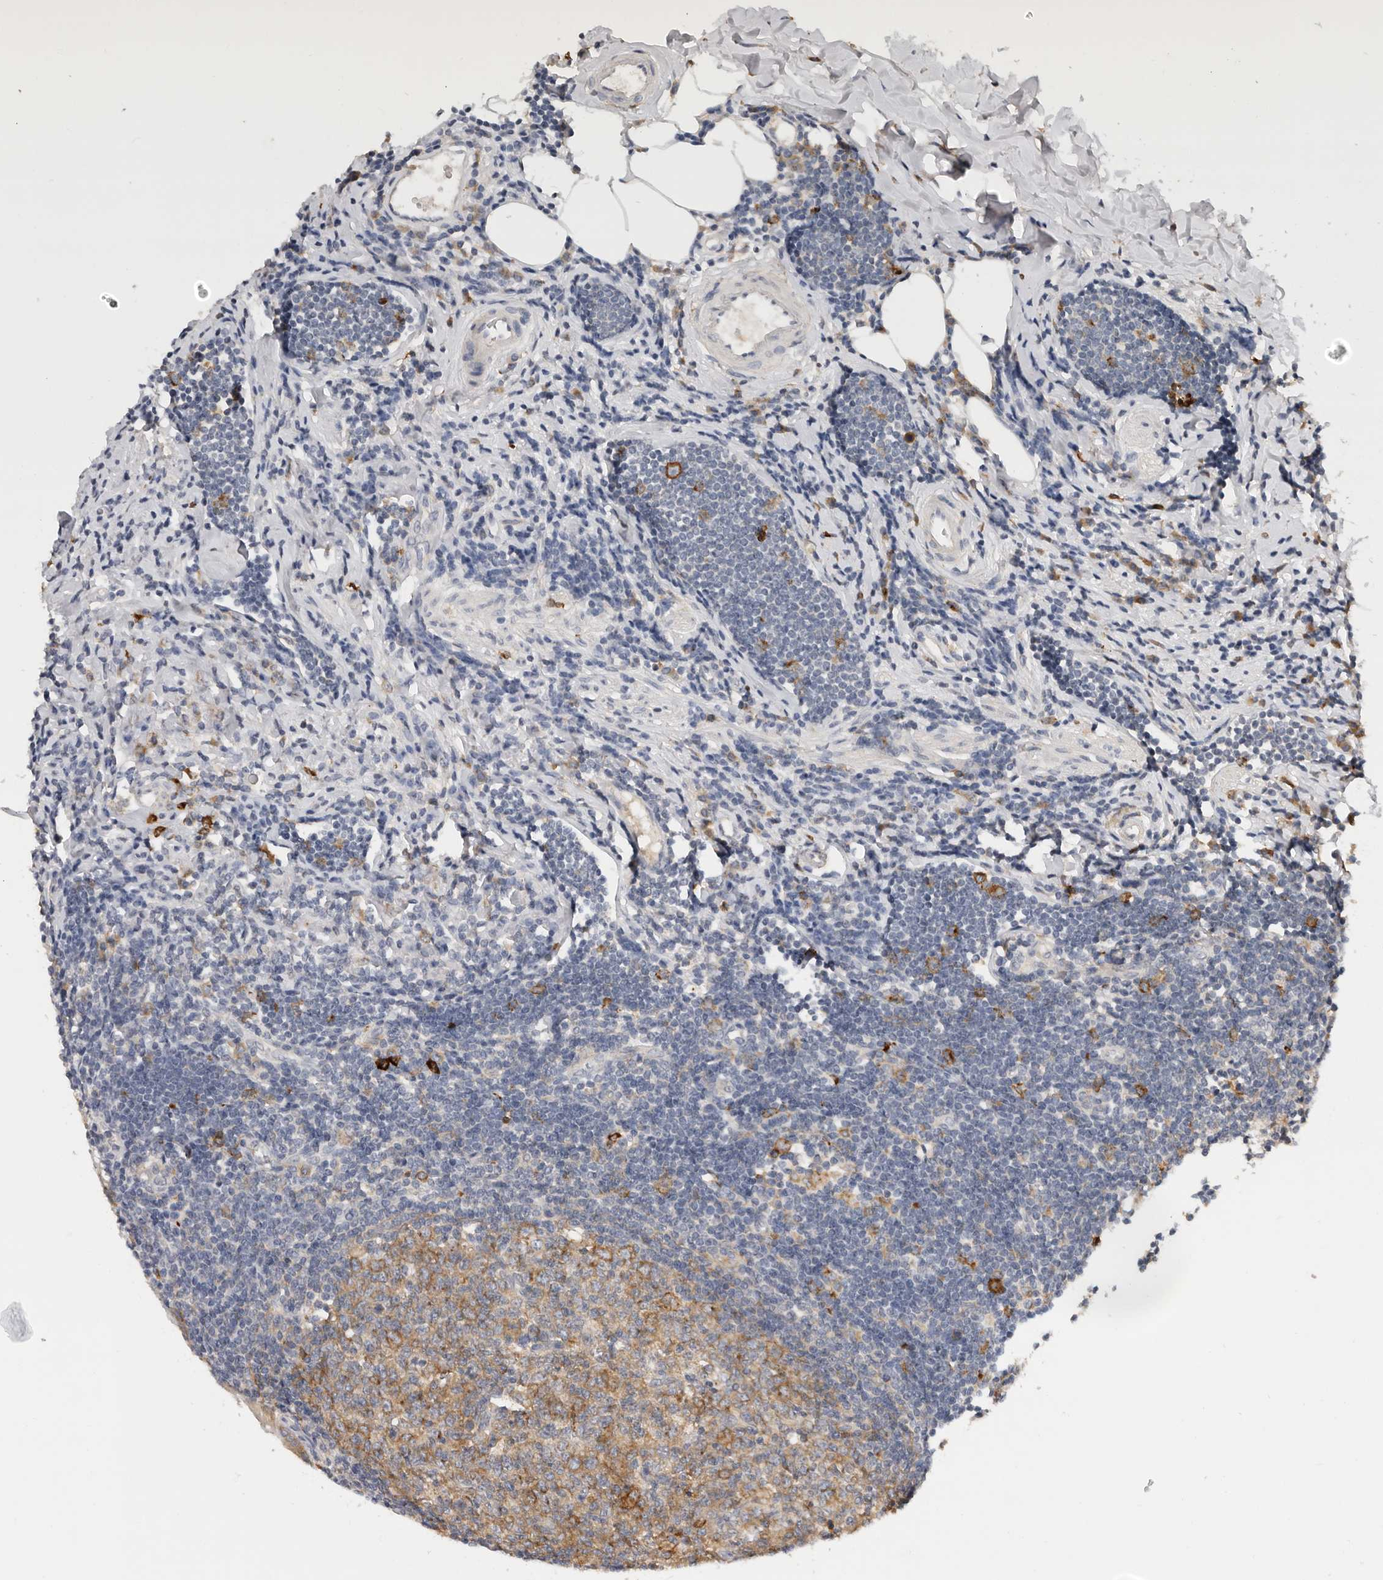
{"staining": {"intensity": "moderate", "quantity": ">75%", "location": "cytoplasmic/membranous"}, "tissue": "appendix", "cell_type": "Glandular cells", "image_type": "normal", "snomed": [{"axis": "morphology", "description": "Normal tissue, NOS"}, {"axis": "topography", "description": "Appendix"}], "caption": "This histopathology image exhibits immunohistochemistry staining of unremarkable human appendix, with medium moderate cytoplasmic/membranous positivity in approximately >75% of glandular cells.", "gene": "TFRC", "patient": {"sex": "female", "age": 54}}